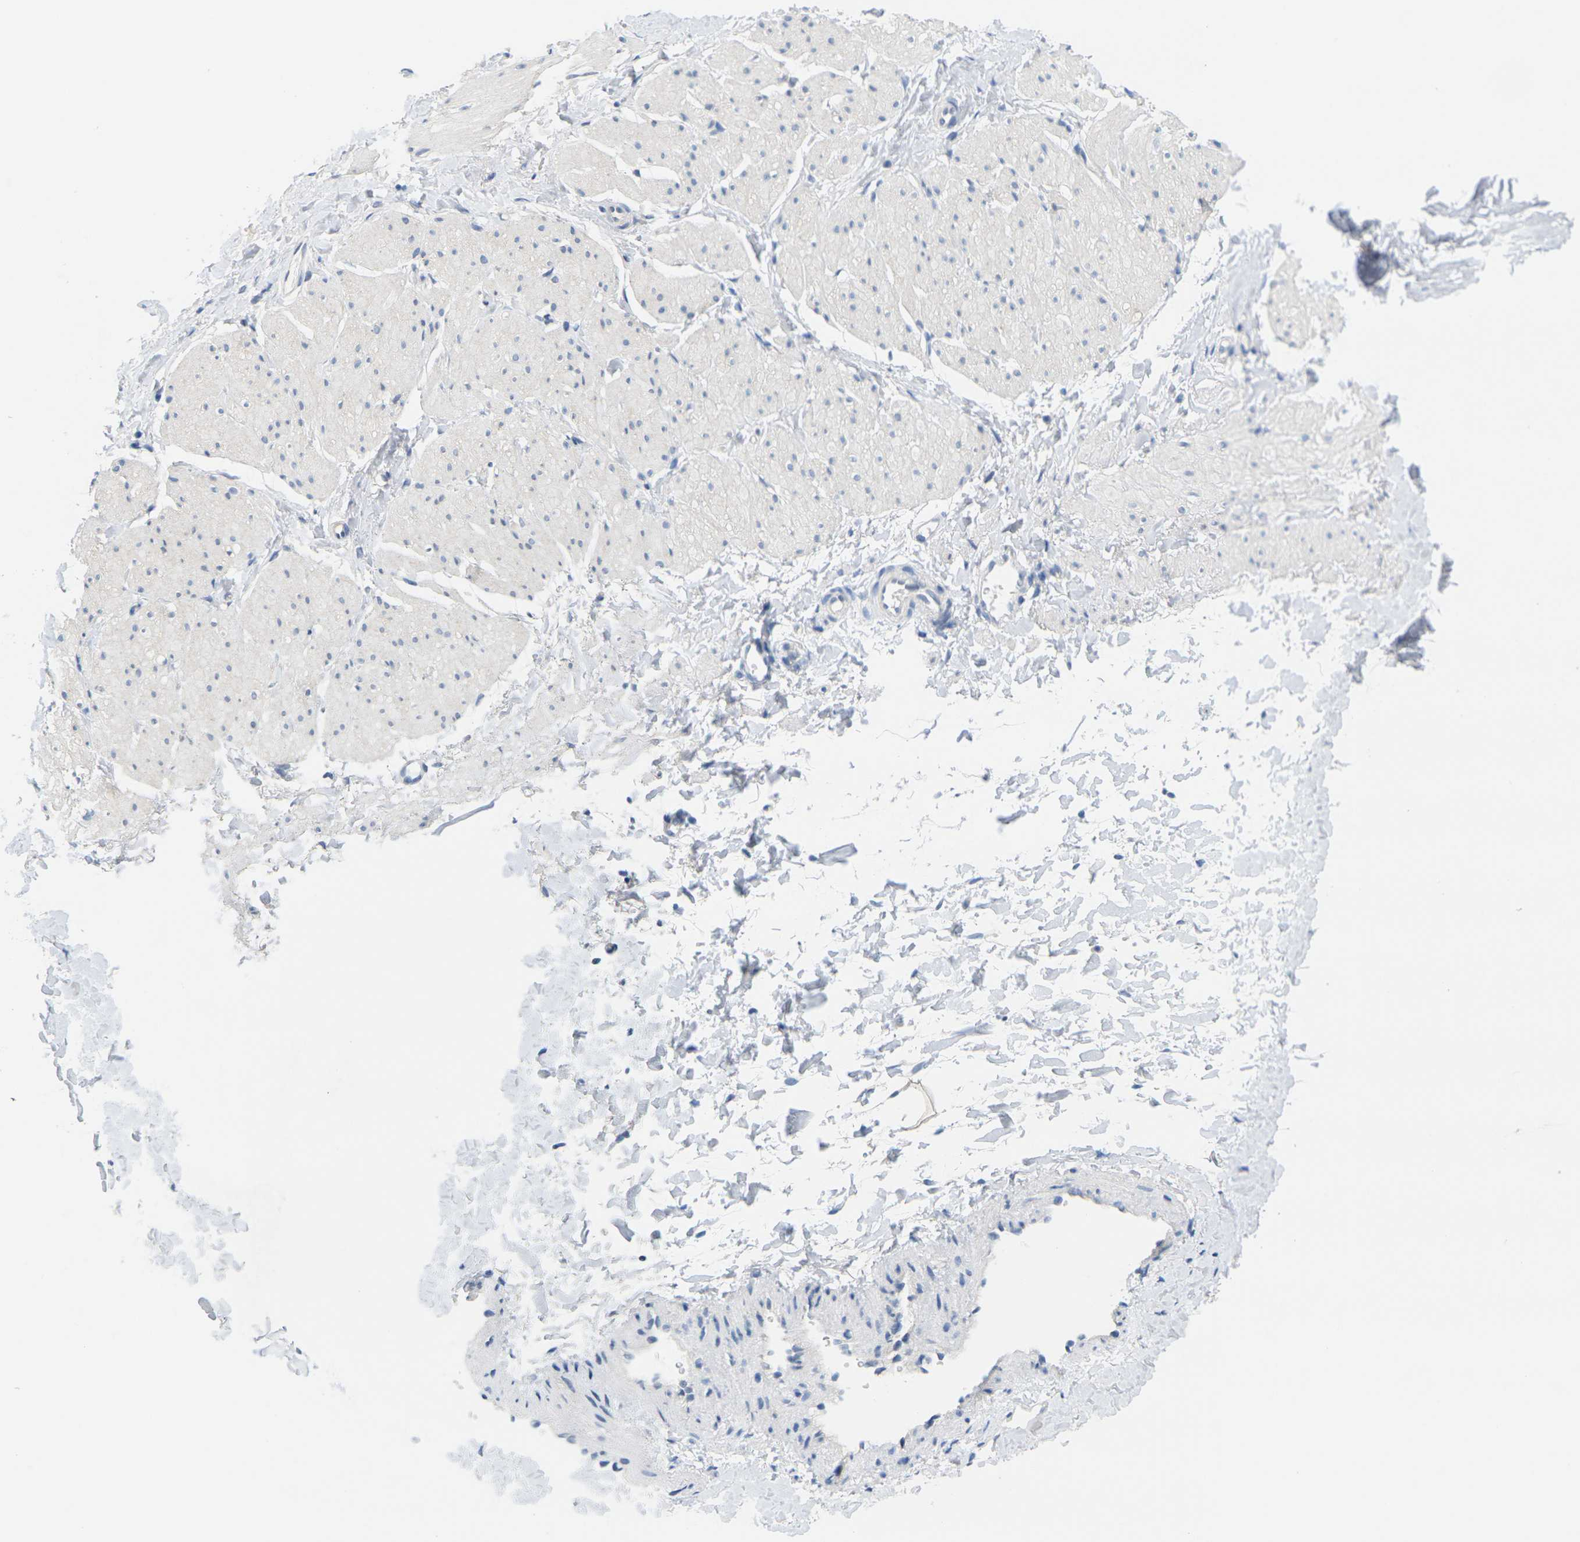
{"staining": {"intensity": "negative", "quantity": "none", "location": "none"}, "tissue": "smooth muscle", "cell_type": "Smooth muscle cells", "image_type": "normal", "snomed": [{"axis": "morphology", "description": "Normal tissue, NOS"}, {"axis": "topography", "description": "Smooth muscle"}], "caption": "Smooth muscle cells show no significant staining in unremarkable smooth muscle. (Stains: DAB IHC with hematoxylin counter stain, Microscopy: brightfield microscopy at high magnification).", "gene": "CDK2", "patient": {"sex": "male", "age": 16}}